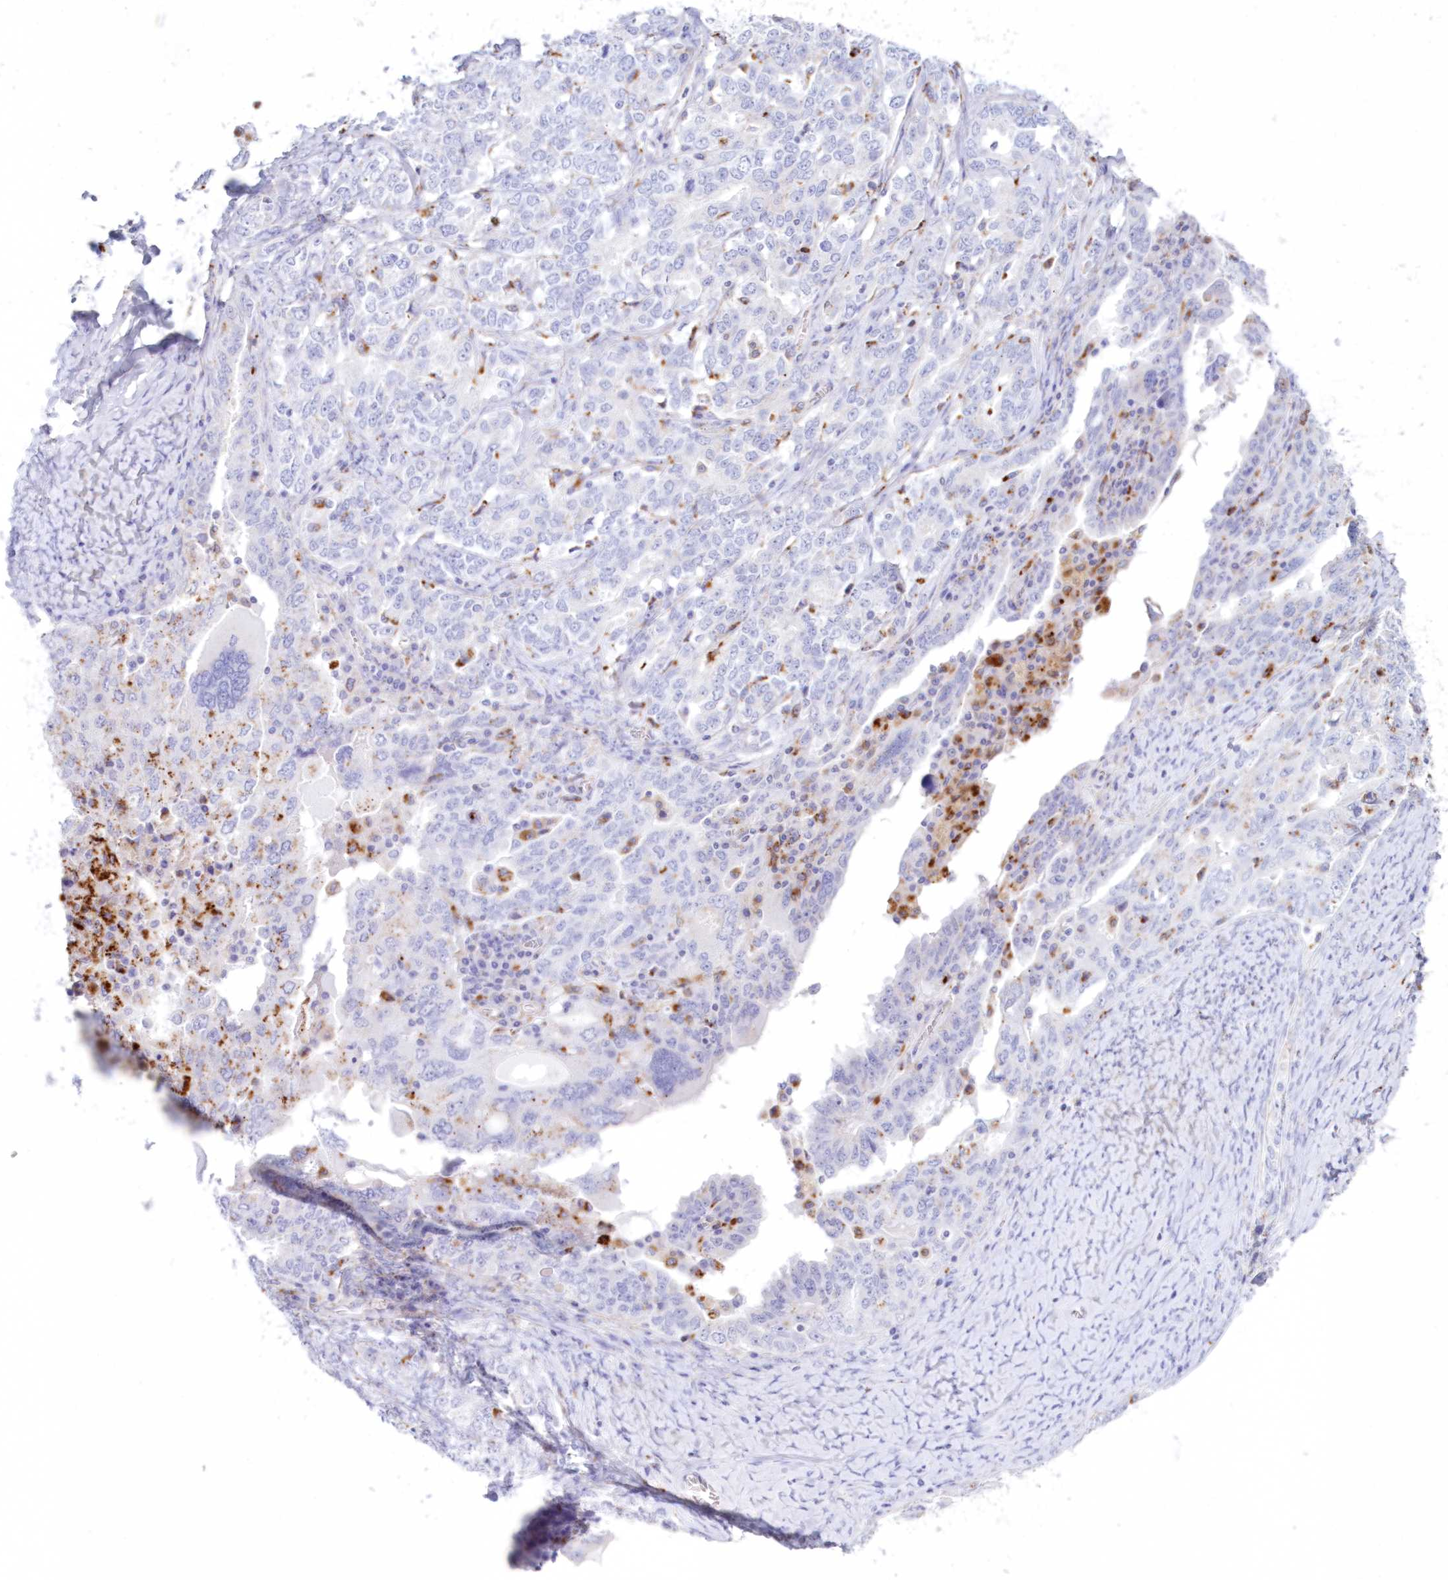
{"staining": {"intensity": "negative", "quantity": "none", "location": "none"}, "tissue": "ovarian cancer", "cell_type": "Tumor cells", "image_type": "cancer", "snomed": [{"axis": "morphology", "description": "Carcinoma, endometroid"}, {"axis": "topography", "description": "Ovary"}], "caption": "Immunohistochemical staining of human ovarian endometroid carcinoma shows no significant staining in tumor cells. (DAB IHC, high magnification).", "gene": "TPP1", "patient": {"sex": "female", "age": 62}}